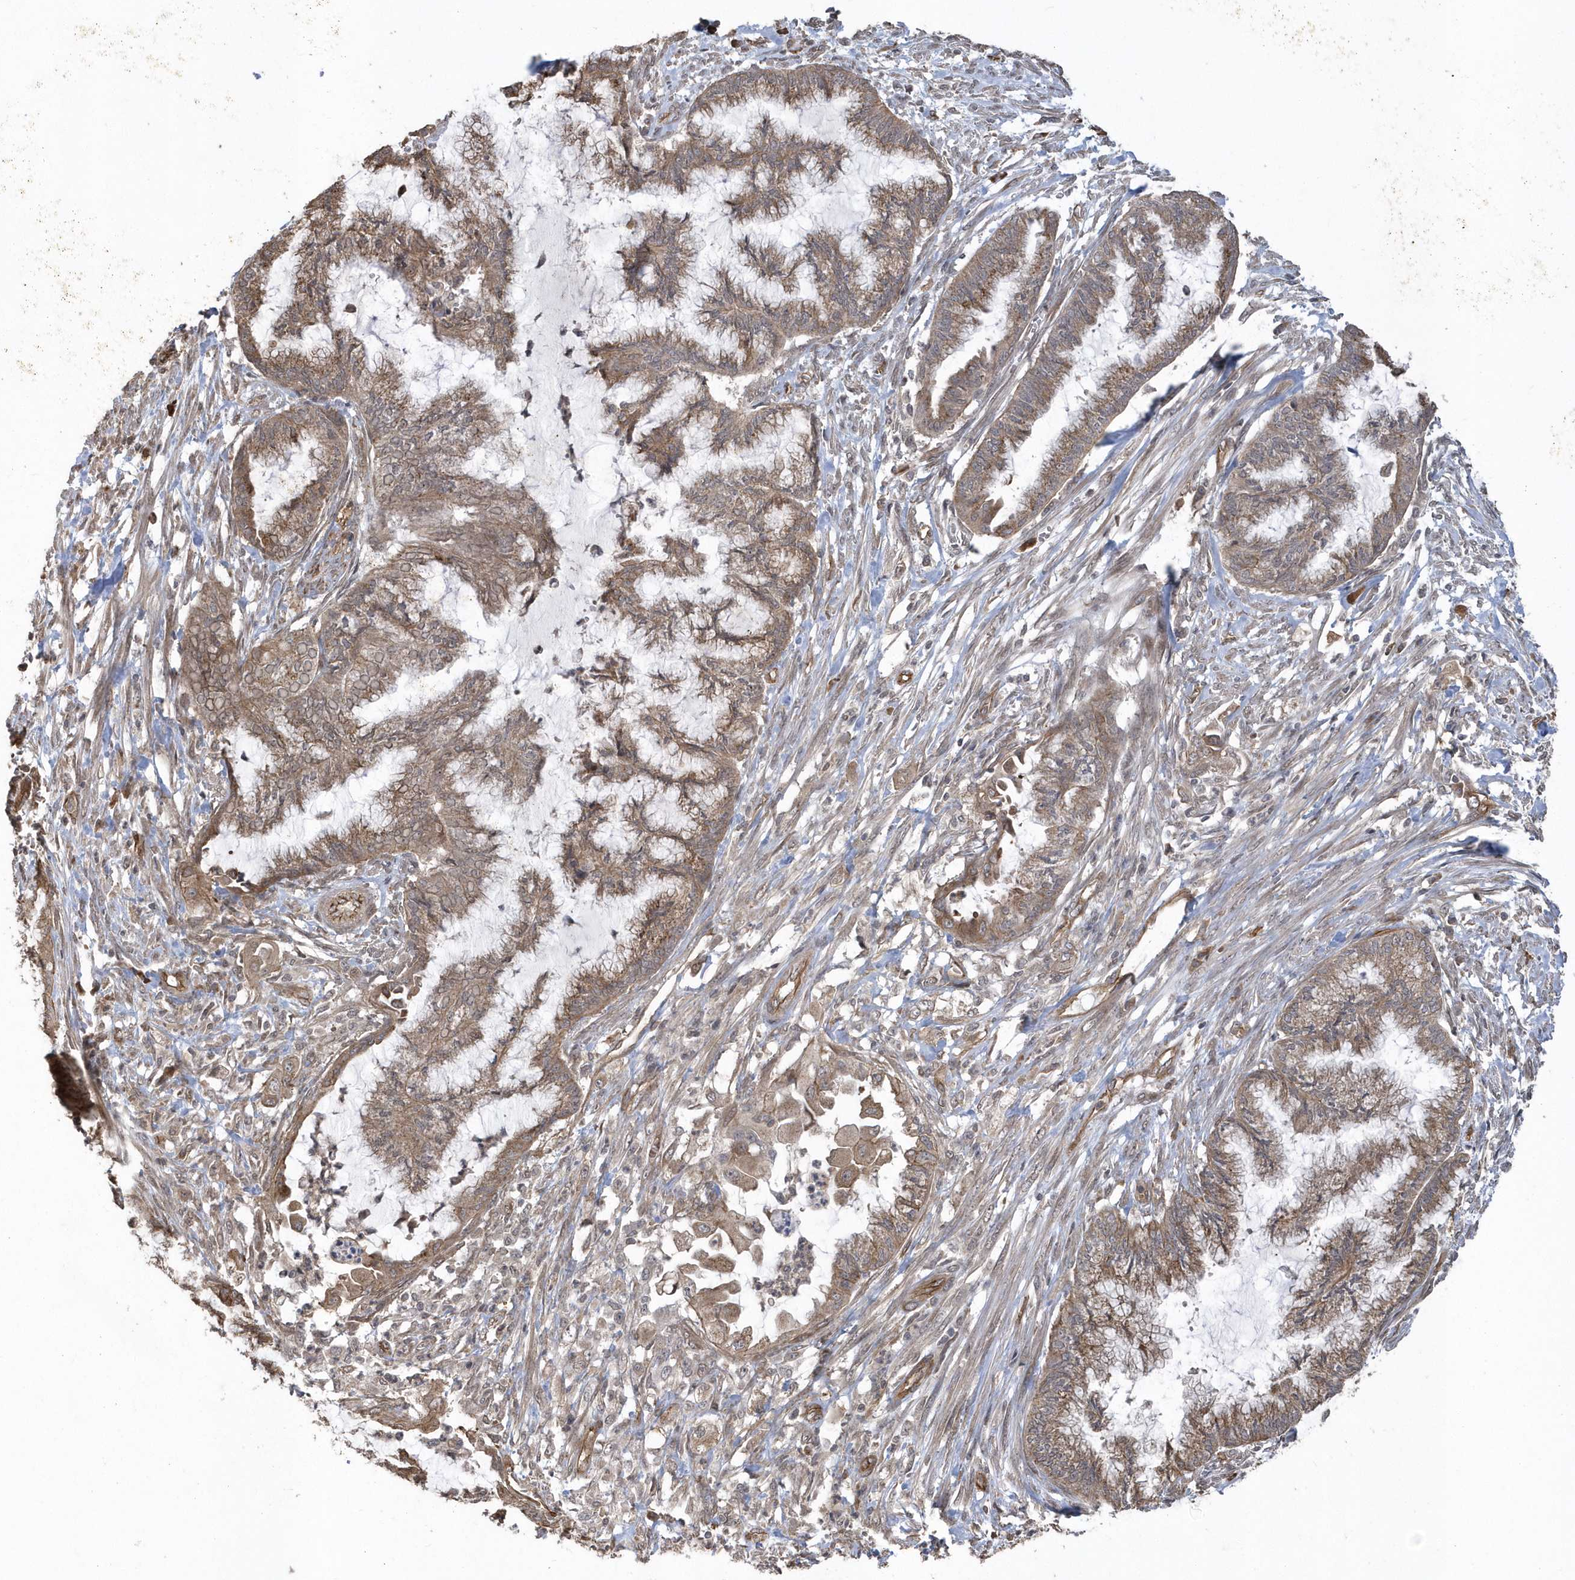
{"staining": {"intensity": "moderate", "quantity": ">75%", "location": "cytoplasmic/membranous"}, "tissue": "endometrial cancer", "cell_type": "Tumor cells", "image_type": "cancer", "snomed": [{"axis": "morphology", "description": "Adenocarcinoma, NOS"}, {"axis": "topography", "description": "Endometrium"}], "caption": "Immunohistochemistry photomicrograph of neoplastic tissue: endometrial cancer (adenocarcinoma) stained using immunohistochemistry demonstrates medium levels of moderate protein expression localized specifically in the cytoplasmic/membranous of tumor cells, appearing as a cytoplasmic/membranous brown color.", "gene": "HERPUD1", "patient": {"sex": "female", "age": 86}}